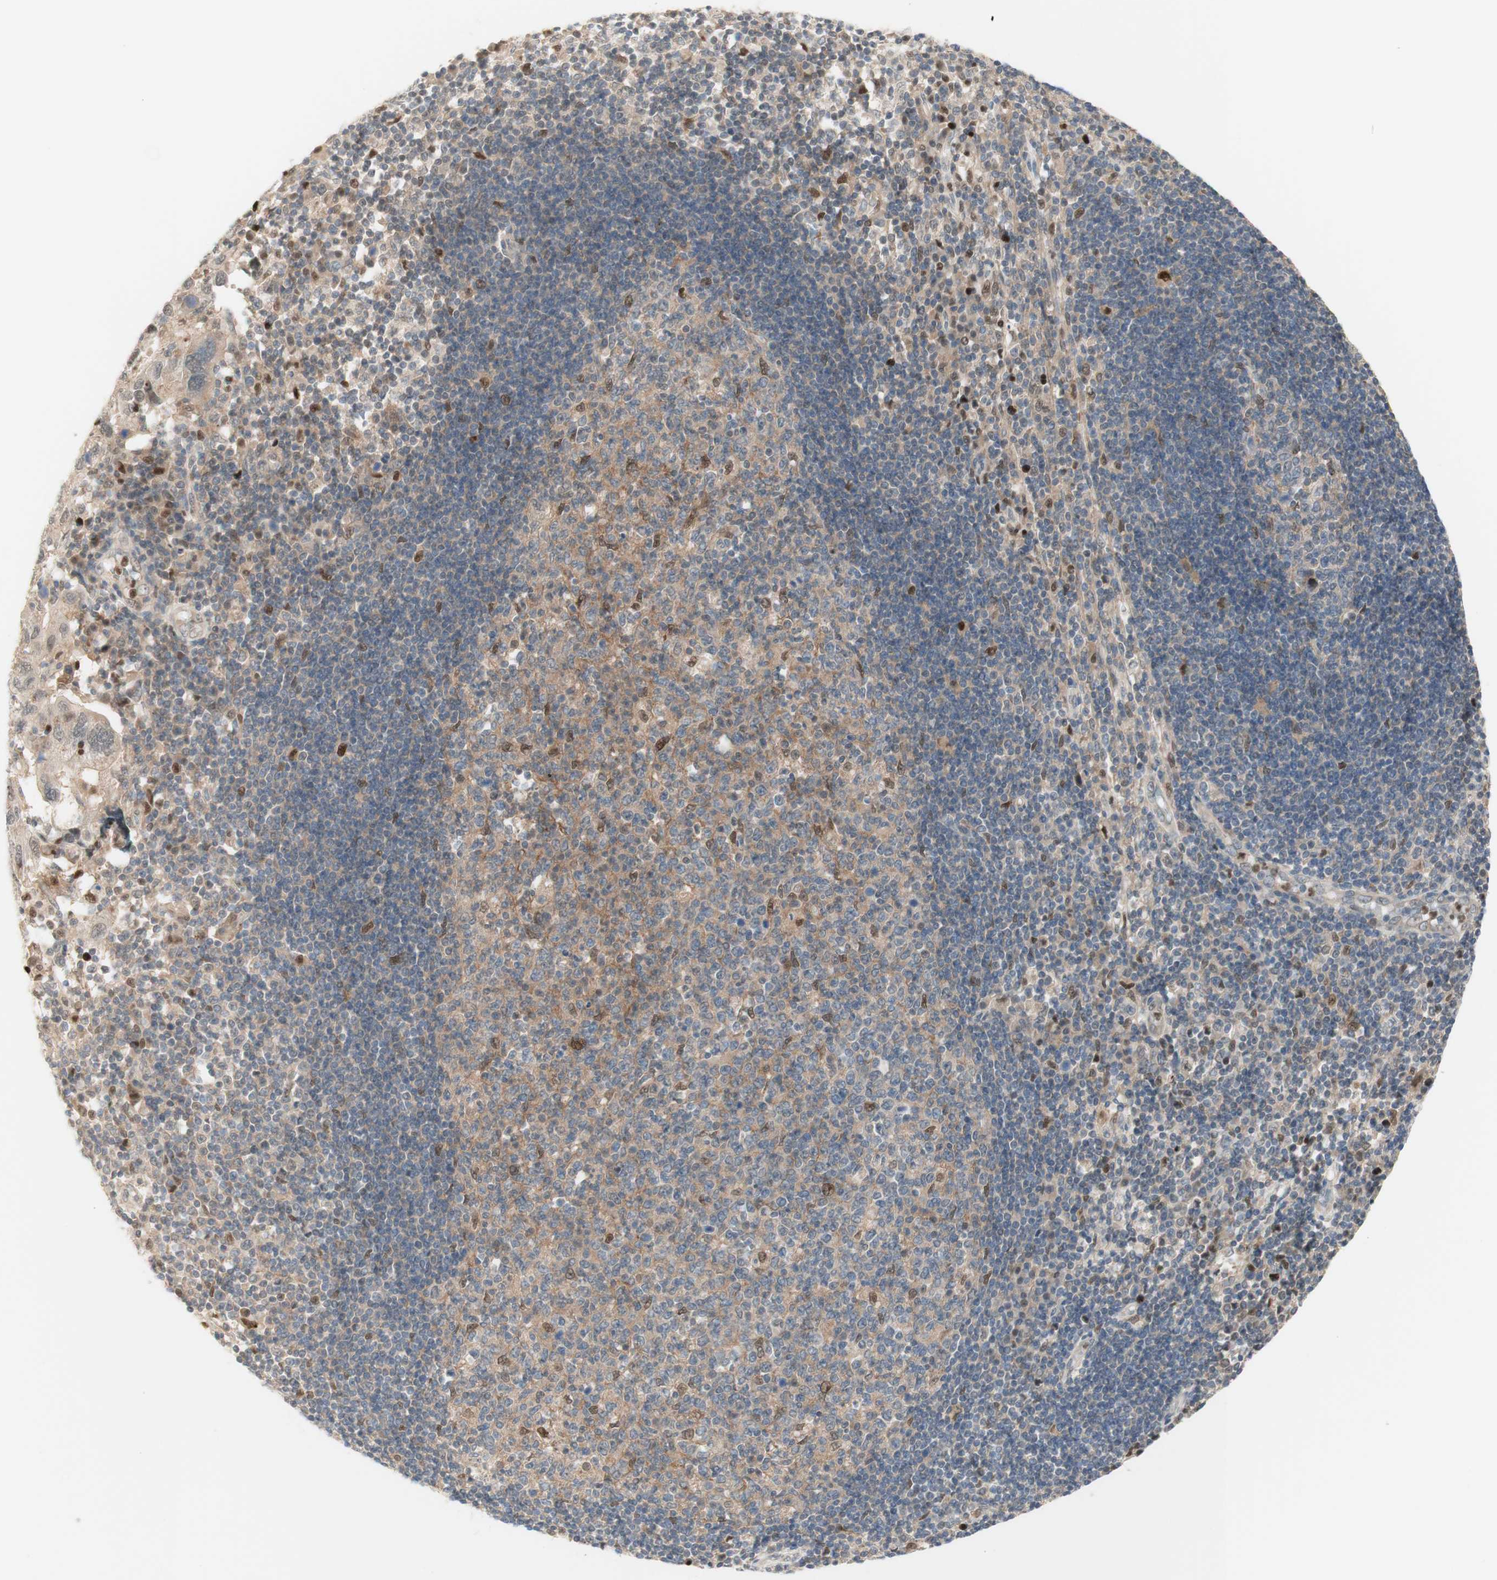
{"staining": {"intensity": "negative", "quantity": "none", "location": "none"}, "tissue": "adipose tissue", "cell_type": "Adipocytes", "image_type": "normal", "snomed": [{"axis": "morphology", "description": "Normal tissue, NOS"}, {"axis": "morphology", "description": "Adenocarcinoma, NOS"}, {"axis": "topography", "description": "Esophagus"}], "caption": "This is an IHC image of benign human adipose tissue. There is no expression in adipocytes.", "gene": "RFNG", "patient": {"sex": "male", "age": 62}}